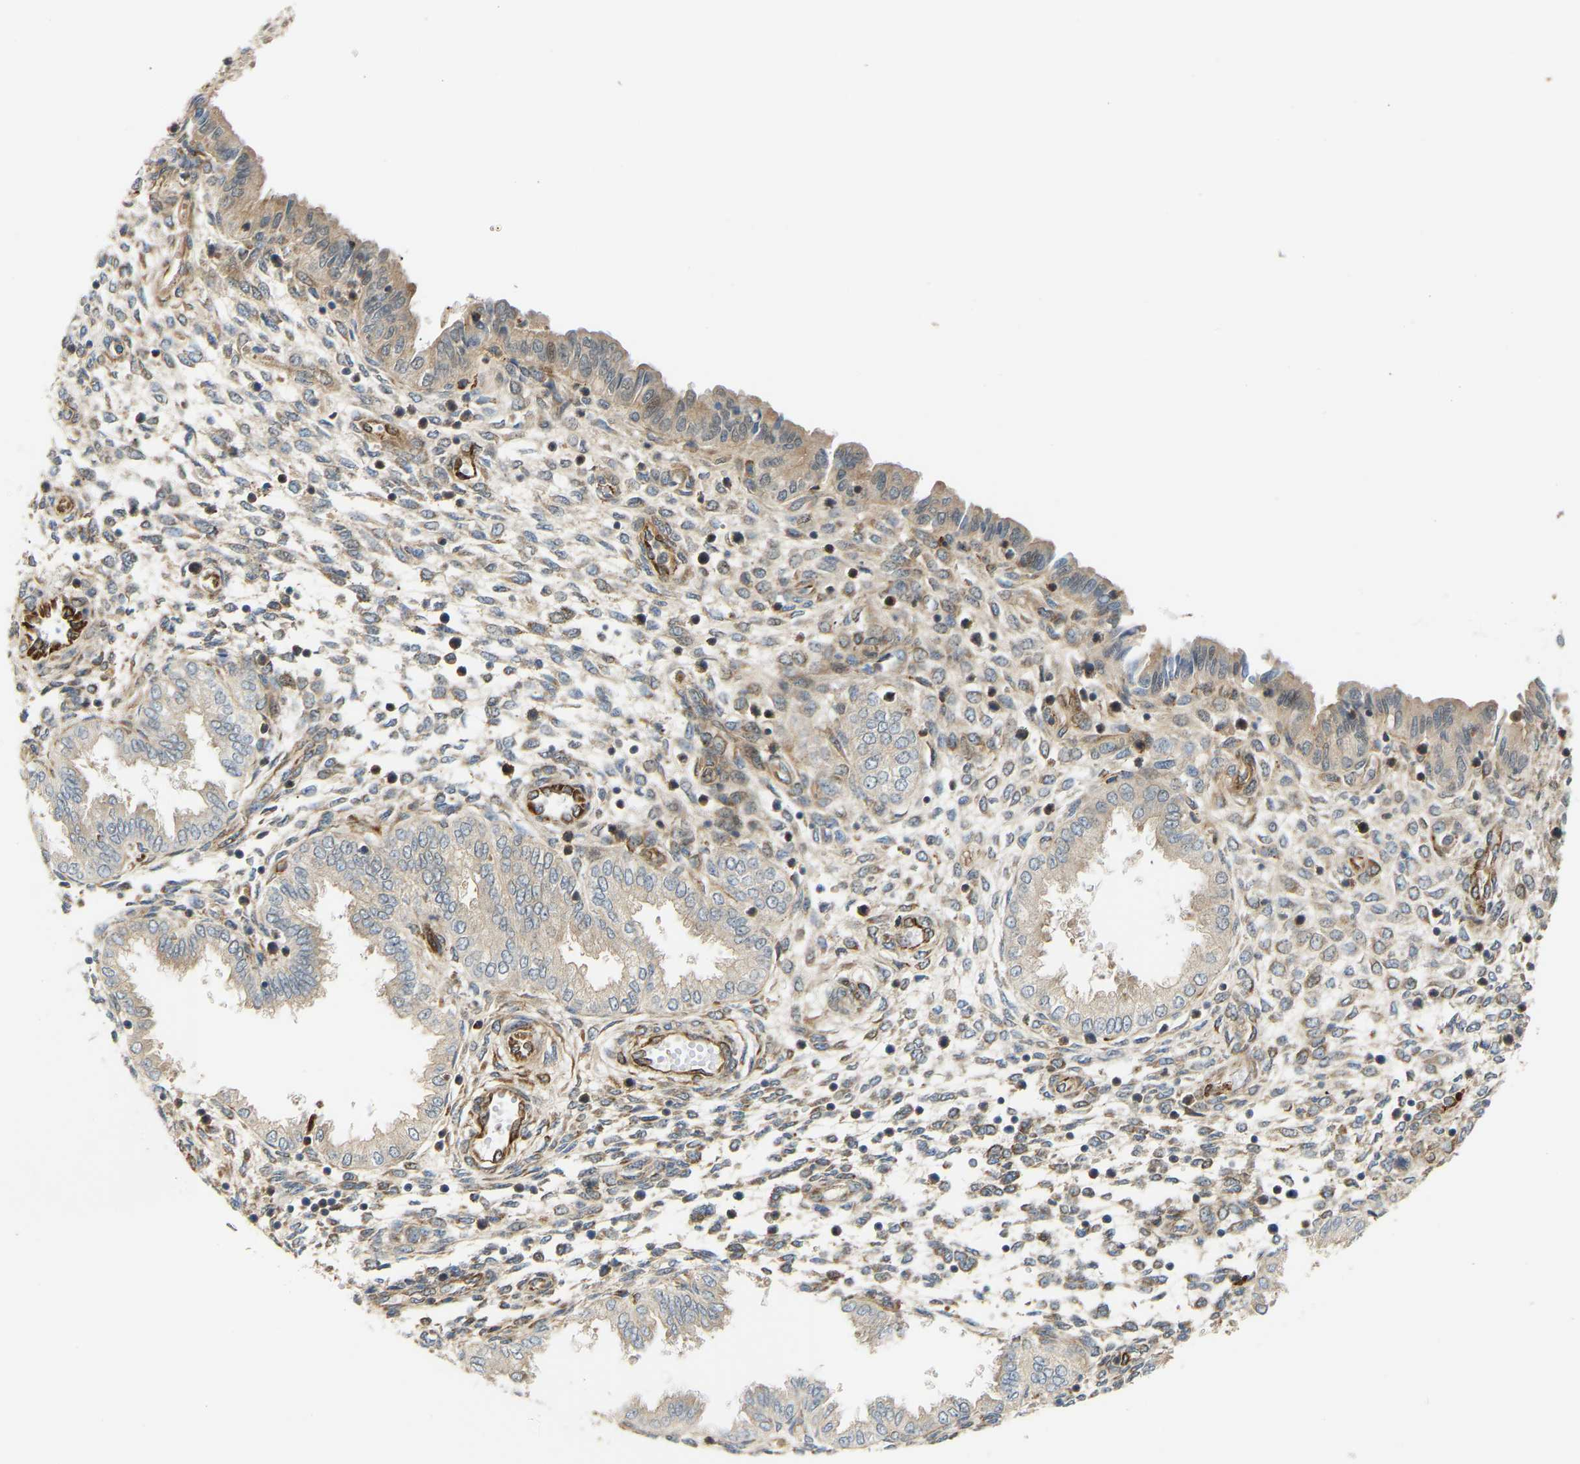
{"staining": {"intensity": "moderate", "quantity": ">75%", "location": "cytoplasmic/membranous"}, "tissue": "endometrium", "cell_type": "Cells in endometrial stroma", "image_type": "normal", "snomed": [{"axis": "morphology", "description": "Normal tissue, NOS"}, {"axis": "topography", "description": "Endometrium"}], "caption": "The micrograph shows staining of benign endometrium, revealing moderate cytoplasmic/membranous protein positivity (brown color) within cells in endometrial stroma.", "gene": "PLCG2", "patient": {"sex": "female", "age": 33}}